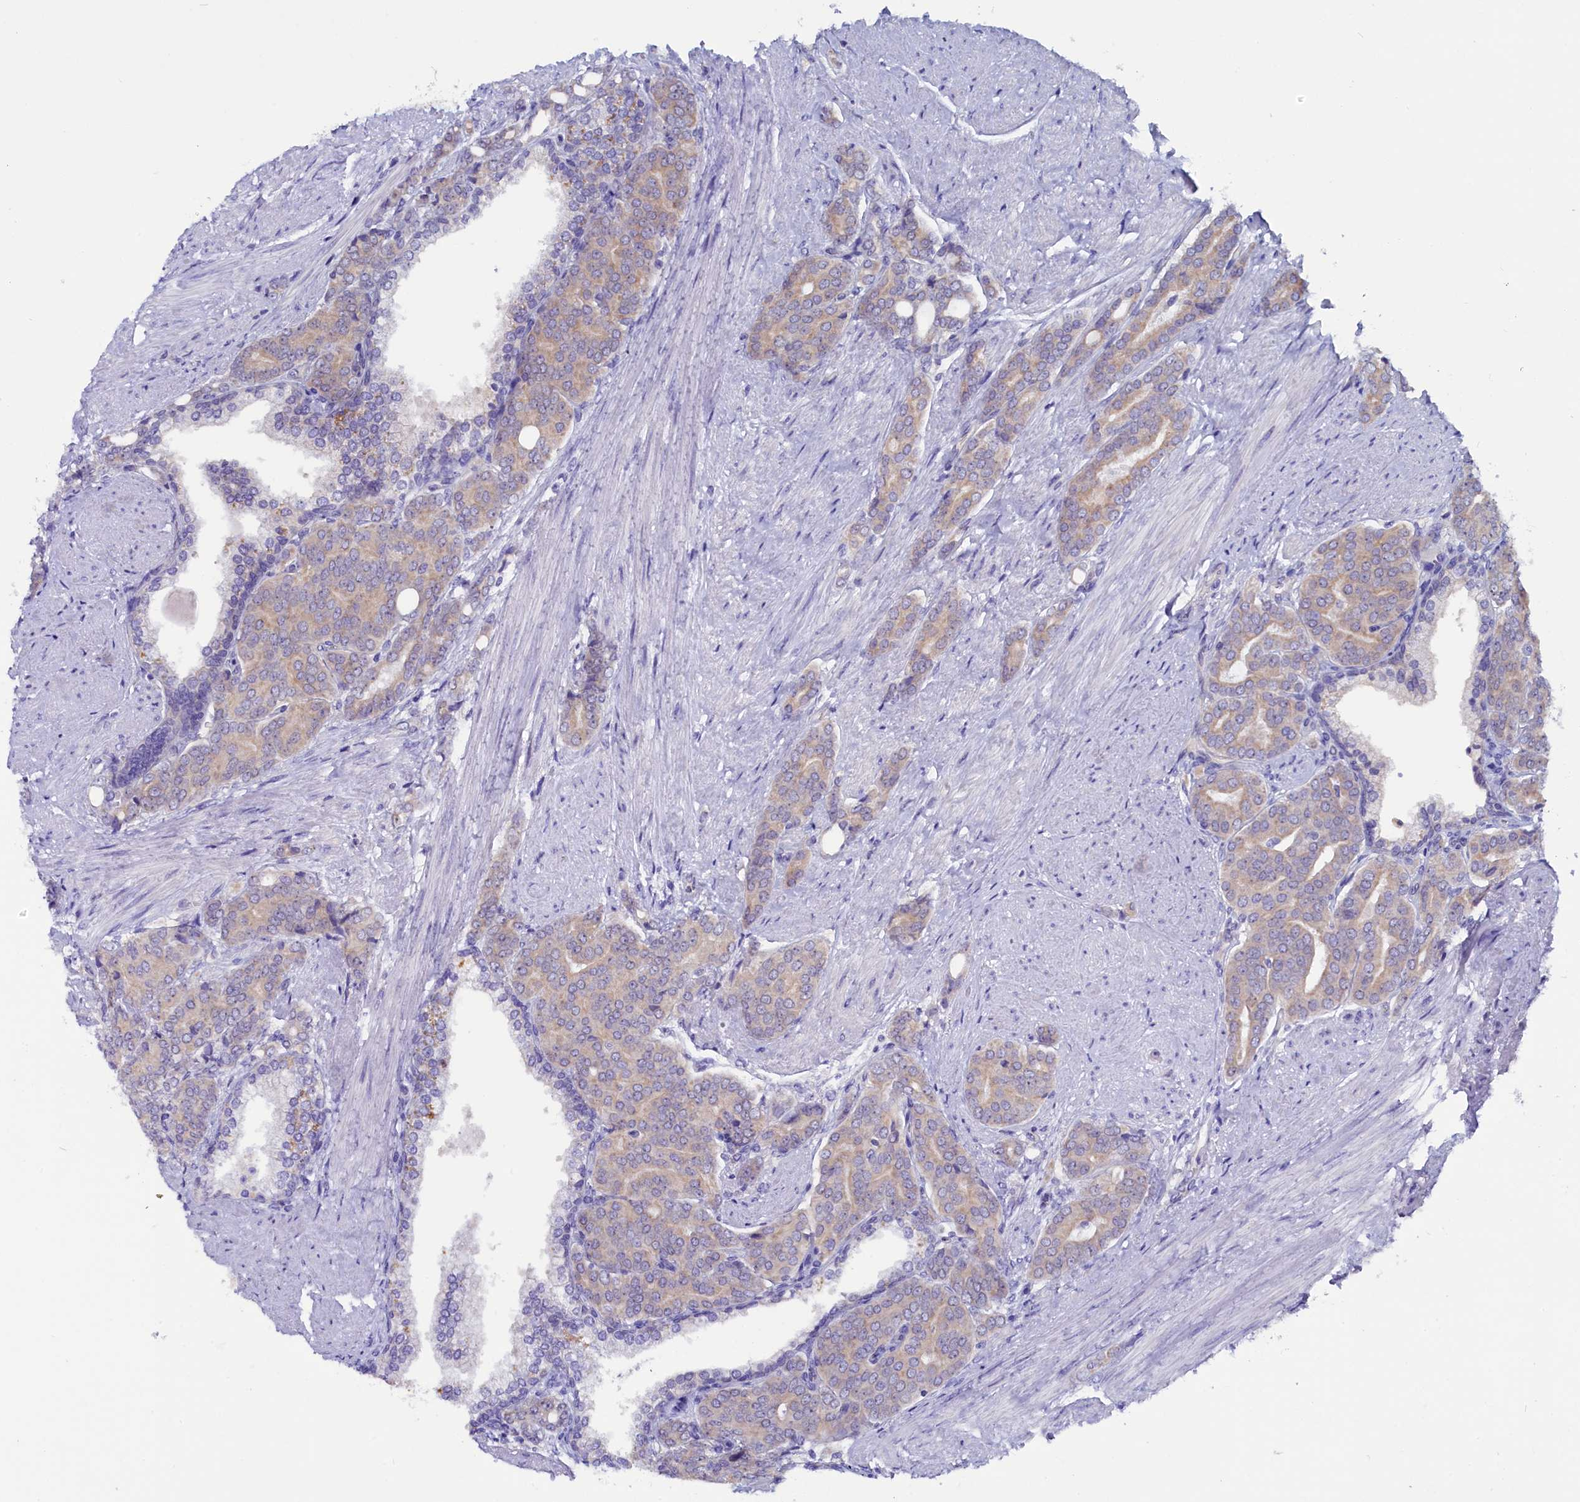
{"staining": {"intensity": "weak", "quantity": "25%-75%", "location": "cytoplasmic/membranous"}, "tissue": "prostate cancer", "cell_type": "Tumor cells", "image_type": "cancer", "snomed": [{"axis": "morphology", "description": "Adenocarcinoma, High grade"}, {"axis": "topography", "description": "Prostate"}], "caption": "High-grade adenocarcinoma (prostate) stained with a protein marker exhibits weak staining in tumor cells.", "gene": "CIAPIN1", "patient": {"sex": "male", "age": 67}}